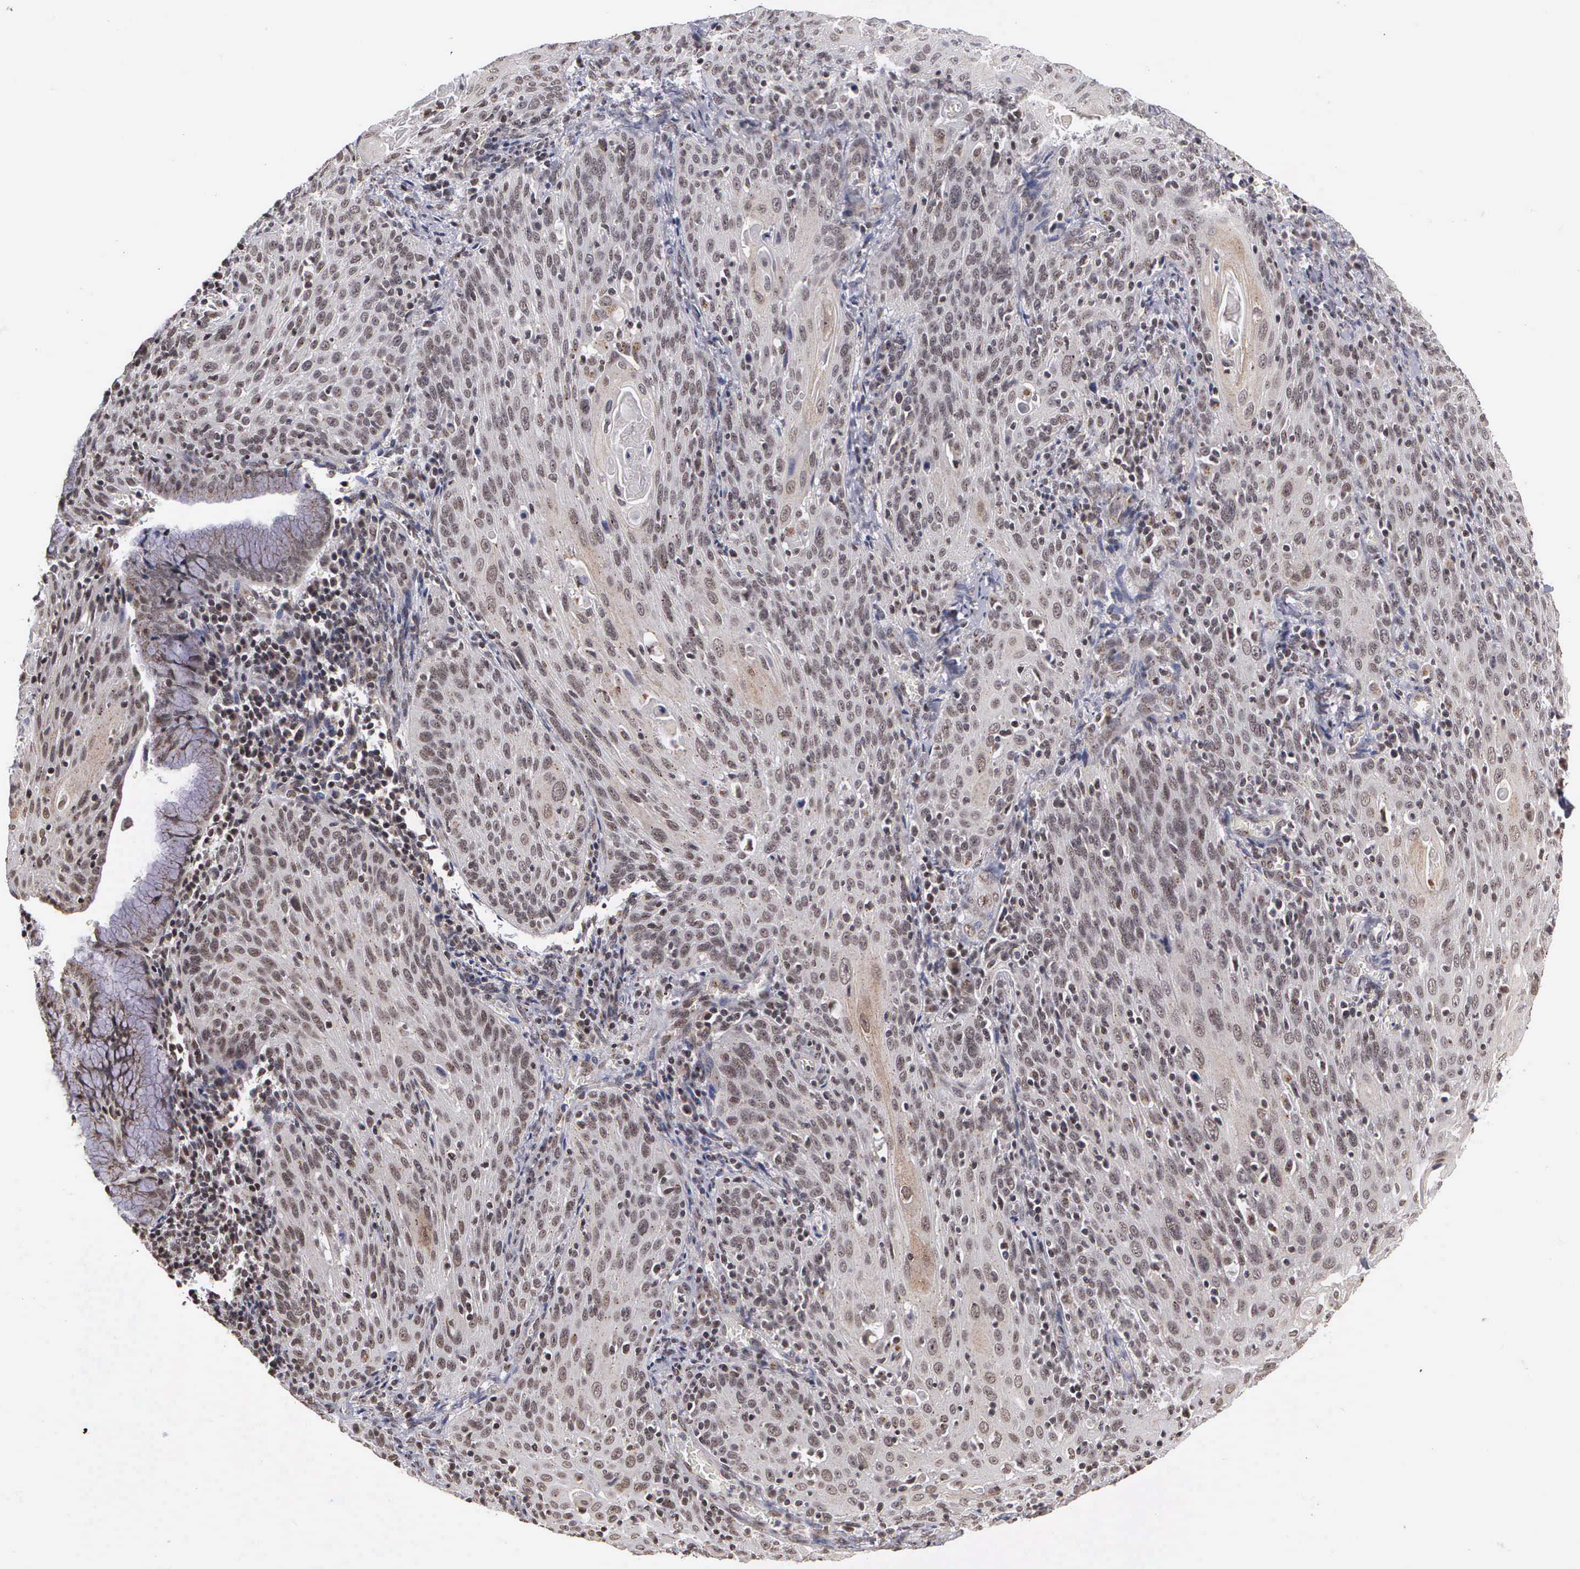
{"staining": {"intensity": "weak", "quantity": "25%-75%", "location": "cytoplasmic/membranous,nuclear"}, "tissue": "cervical cancer", "cell_type": "Tumor cells", "image_type": "cancer", "snomed": [{"axis": "morphology", "description": "Squamous cell carcinoma, NOS"}, {"axis": "topography", "description": "Cervix"}], "caption": "Immunohistochemistry histopathology image of neoplastic tissue: human cervical squamous cell carcinoma stained using IHC demonstrates low levels of weak protein expression localized specifically in the cytoplasmic/membranous and nuclear of tumor cells, appearing as a cytoplasmic/membranous and nuclear brown color.", "gene": "GTF2A1", "patient": {"sex": "female", "age": 54}}